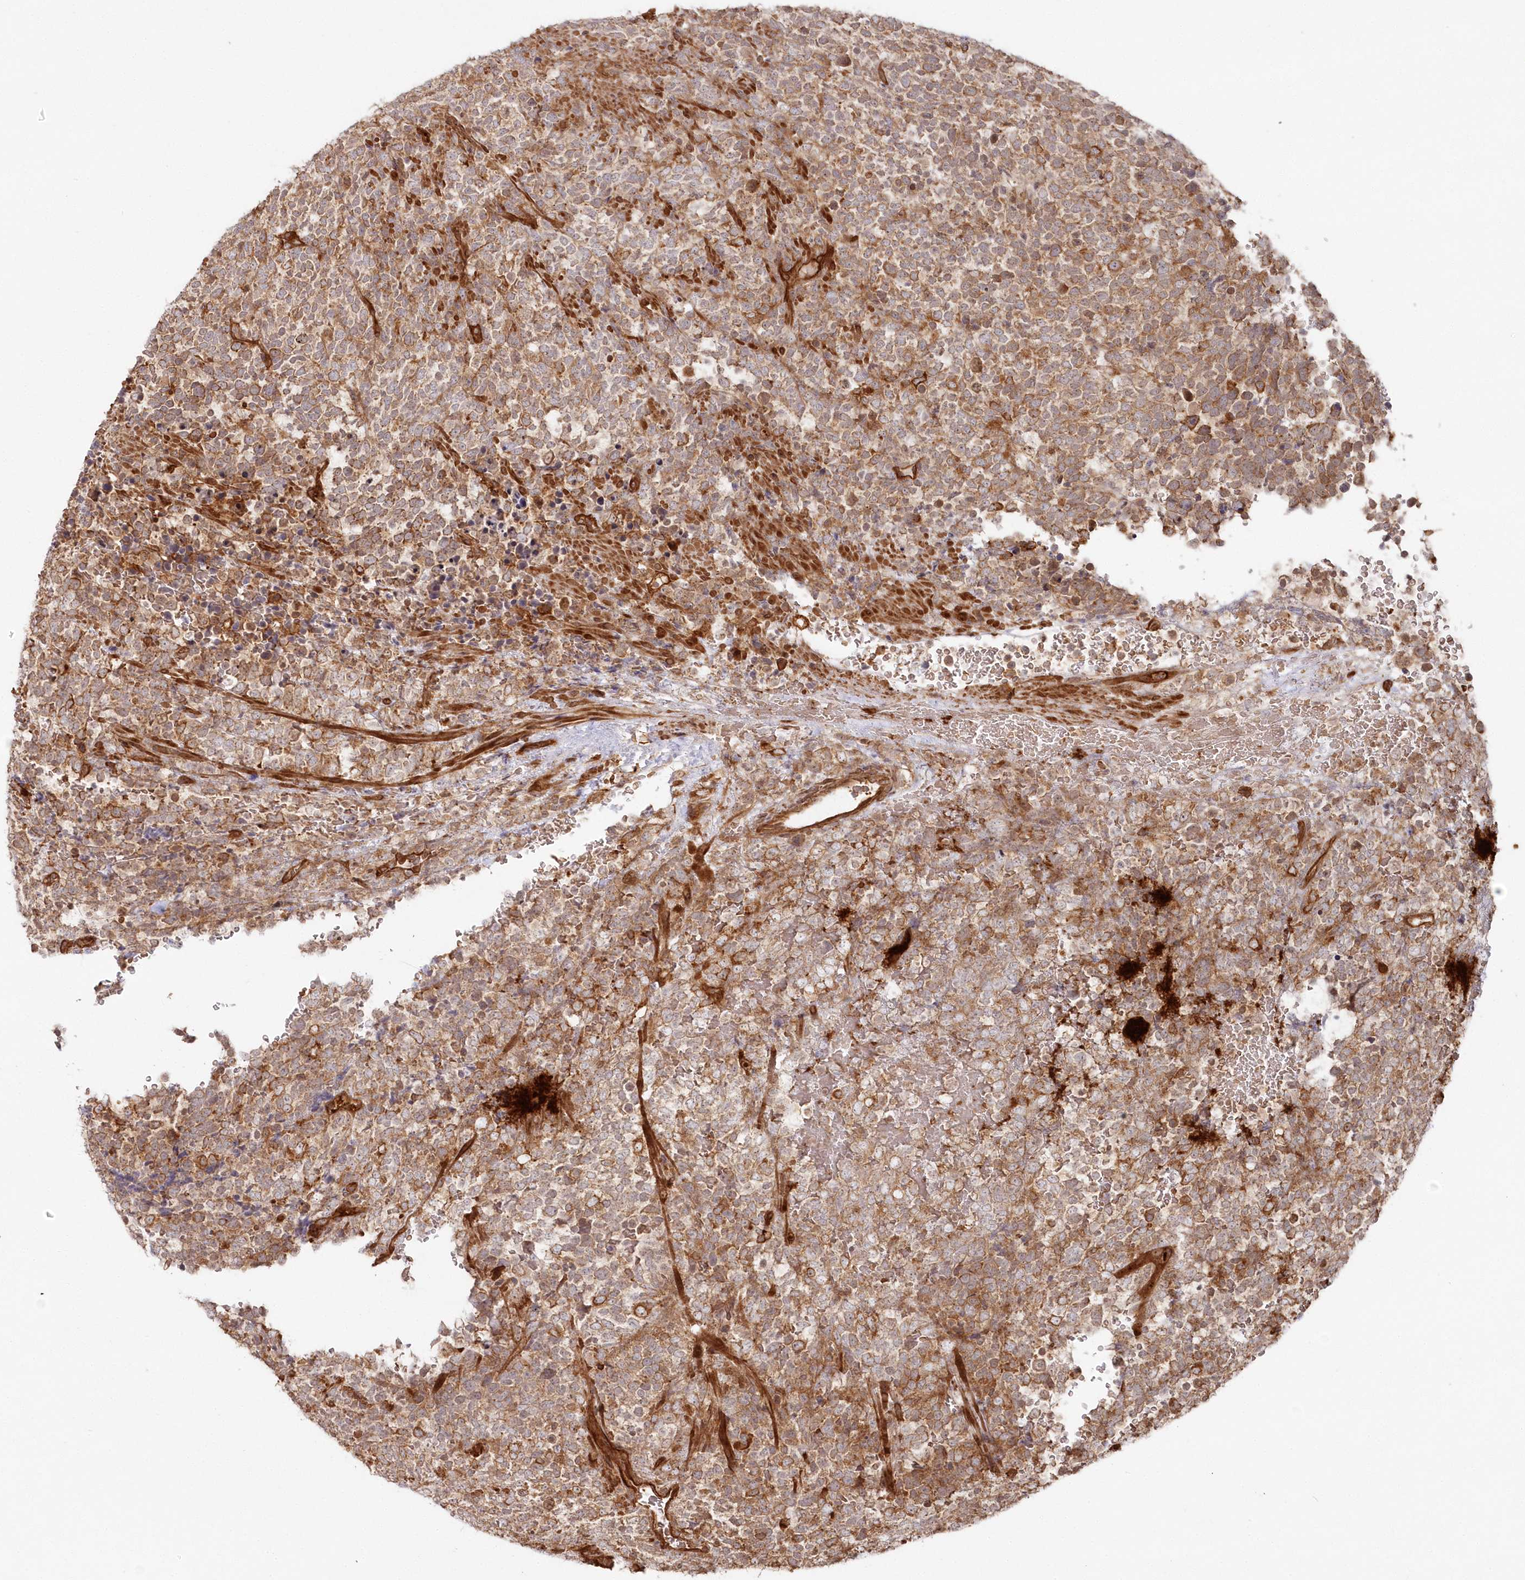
{"staining": {"intensity": "moderate", "quantity": ">75%", "location": "cytoplasmic/membranous"}, "tissue": "urothelial cancer", "cell_type": "Tumor cells", "image_type": "cancer", "snomed": [{"axis": "morphology", "description": "Urothelial carcinoma, High grade"}, {"axis": "topography", "description": "Urinary bladder"}], "caption": "A brown stain highlights moderate cytoplasmic/membranous positivity of a protein in human urothelial cancer tumor cells.", "gene": "RGCC", "patient": {"sex": "female", "age": 82}}